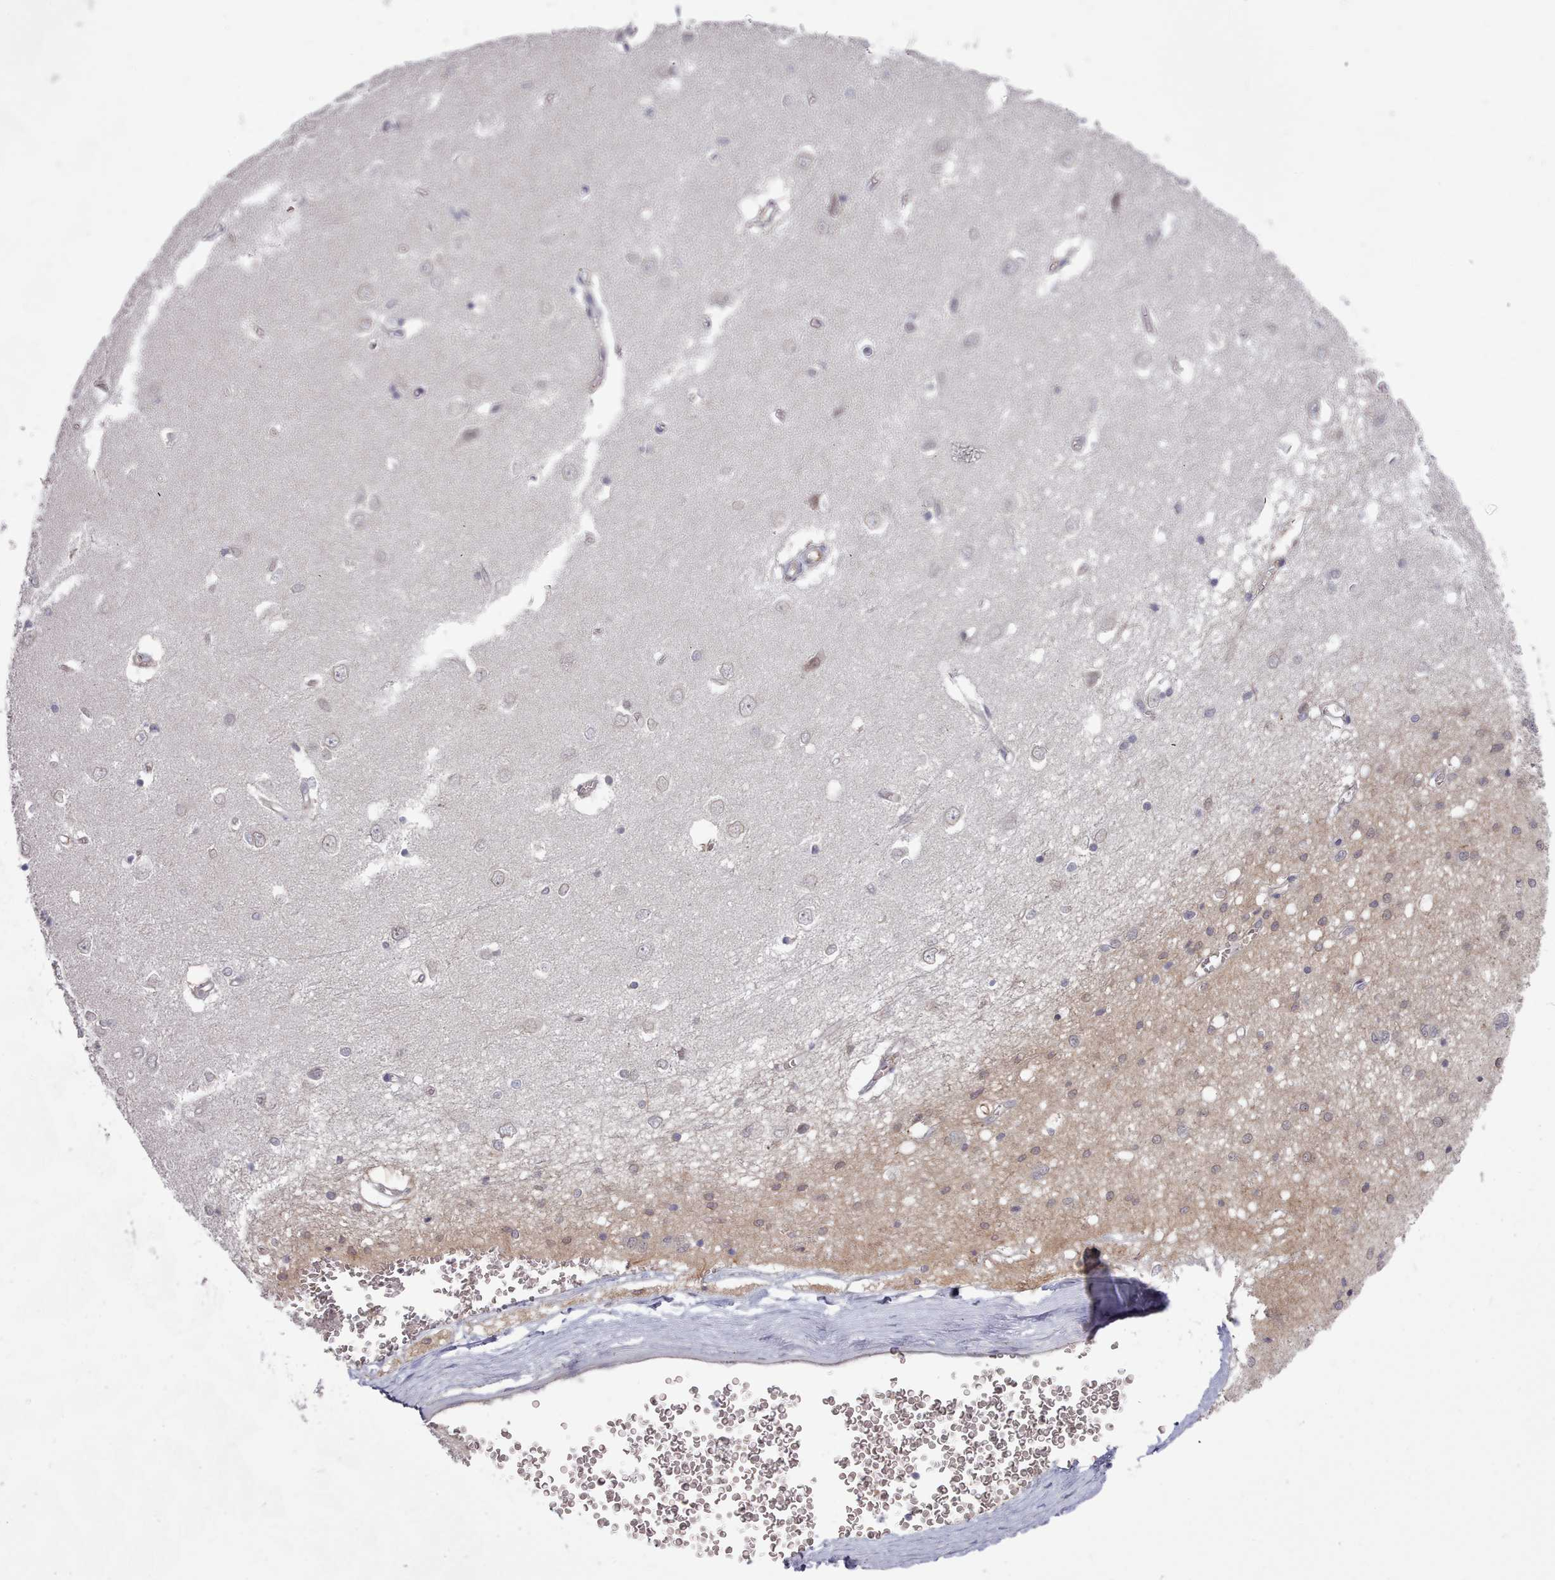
{"staining": {"intensity": "negative", "quantity": "none", "location": "none"}, "tissue": "caudate", "cell_type": "Glial cells", "image_type": "normal", "snomed": [{"axis": "morphology", "description": "Normal tissue, NOS"}, {"axis": "topography", "description": "Lateral ventricle wall"}], "caption": "IHC micrograph of unremarkable caudate stained for a protein (brown), which reveals no expression in glial cells.", "gene": "GINS1", "patient": {"sex": "male", "age": 37}}